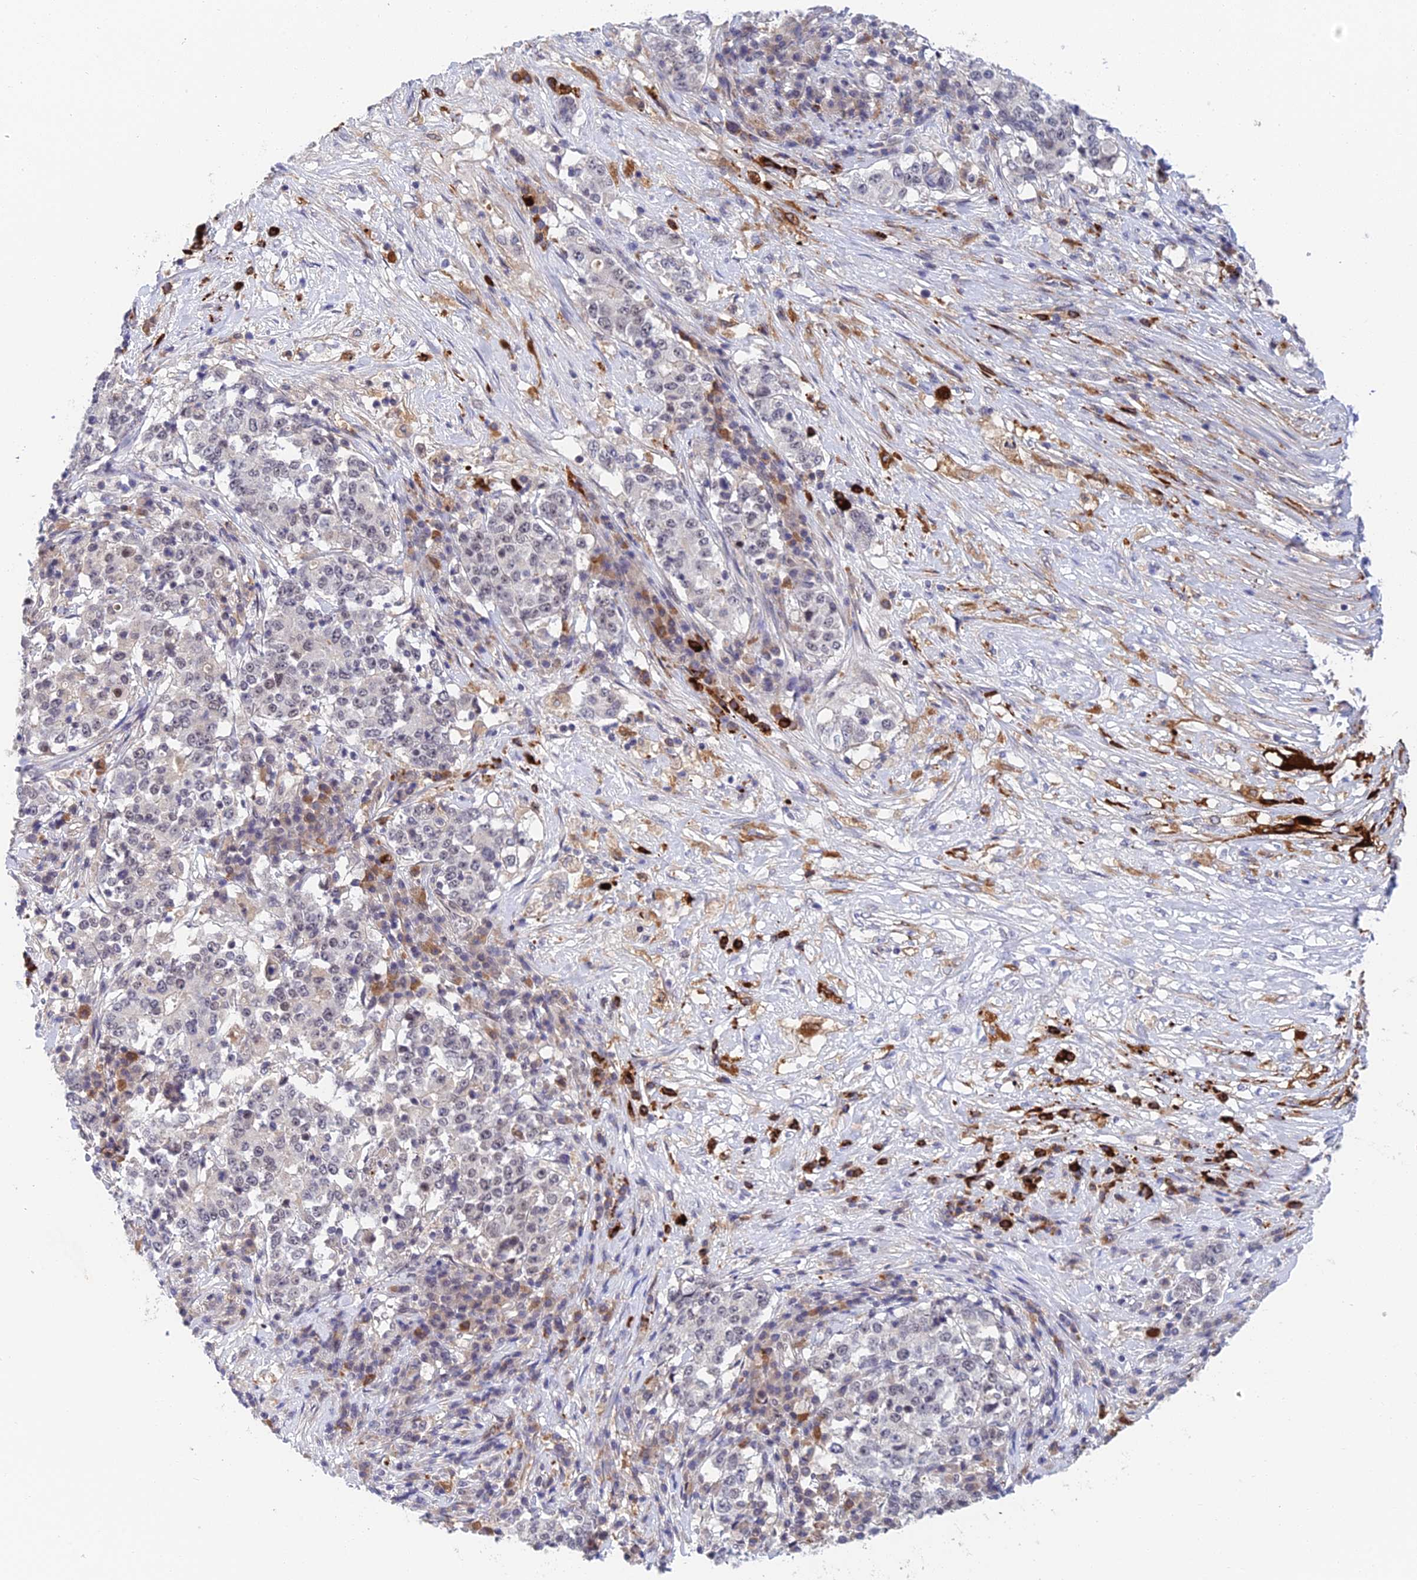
{"staining": {"intensity": "negative", "quantity": "none", "location": "none"}, "tissue": "stomach cancer", "cell_type": "Tumor cells", "image_type": "cancer", "snomed": [{"axis": "morphology", "description": "Adenocarcinoma, NOS"}, {"axis": "topography", "description": "Stomach"}], "caption": "DAB immunohistochemical staining of stomach adenocarcinoma shows no significant staining in tumor cells.", "gene": "NSMCE1", "patient": {"sex": "male", "age": 59}}